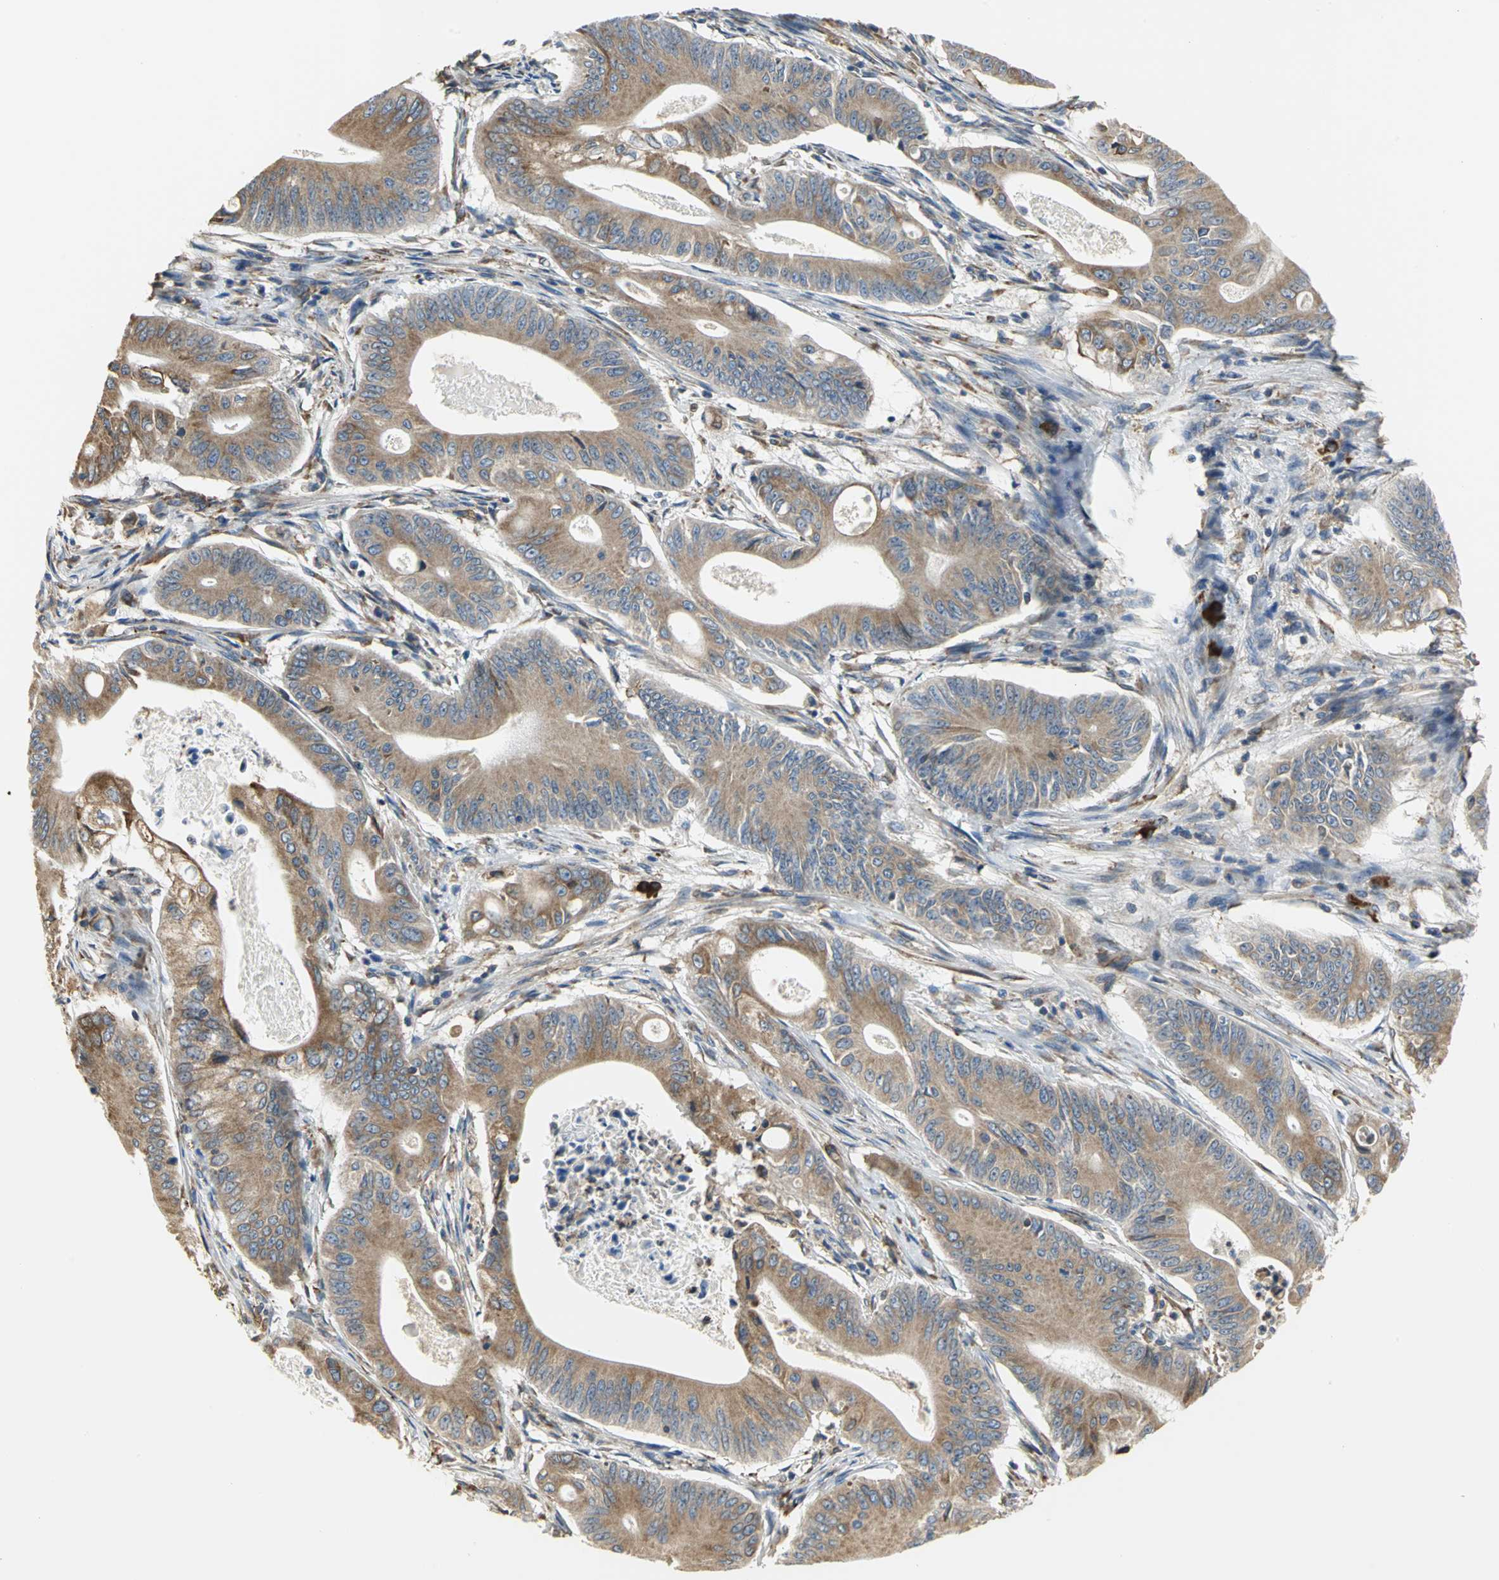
{"staining": {"intensity": "moderate", "quantity": ">75%", "location": "cytoplasmic/membranous"}, "tissue": "pancreatic cancer", "cell_type": "Tumor cells", "image_type": "cancer", "snomed": [{"axis": "morphology", "description": "Normal tissue, NOS"}, {"axis": "topography", "description": "Lymph node"}], "caption": "Immunohistochemical staining of pancreatic cancer exhibits medium levels of moderate cytoplasmic/membranous protein expression in approximately >75% of tumor cells. The staining is performed using DAB brown chromogen to label protein expression. The nuclei are counter-stained blue using hematoxylin.", "gene": "SDF2L1", "patient": {"sex": "male", "age": 62}}